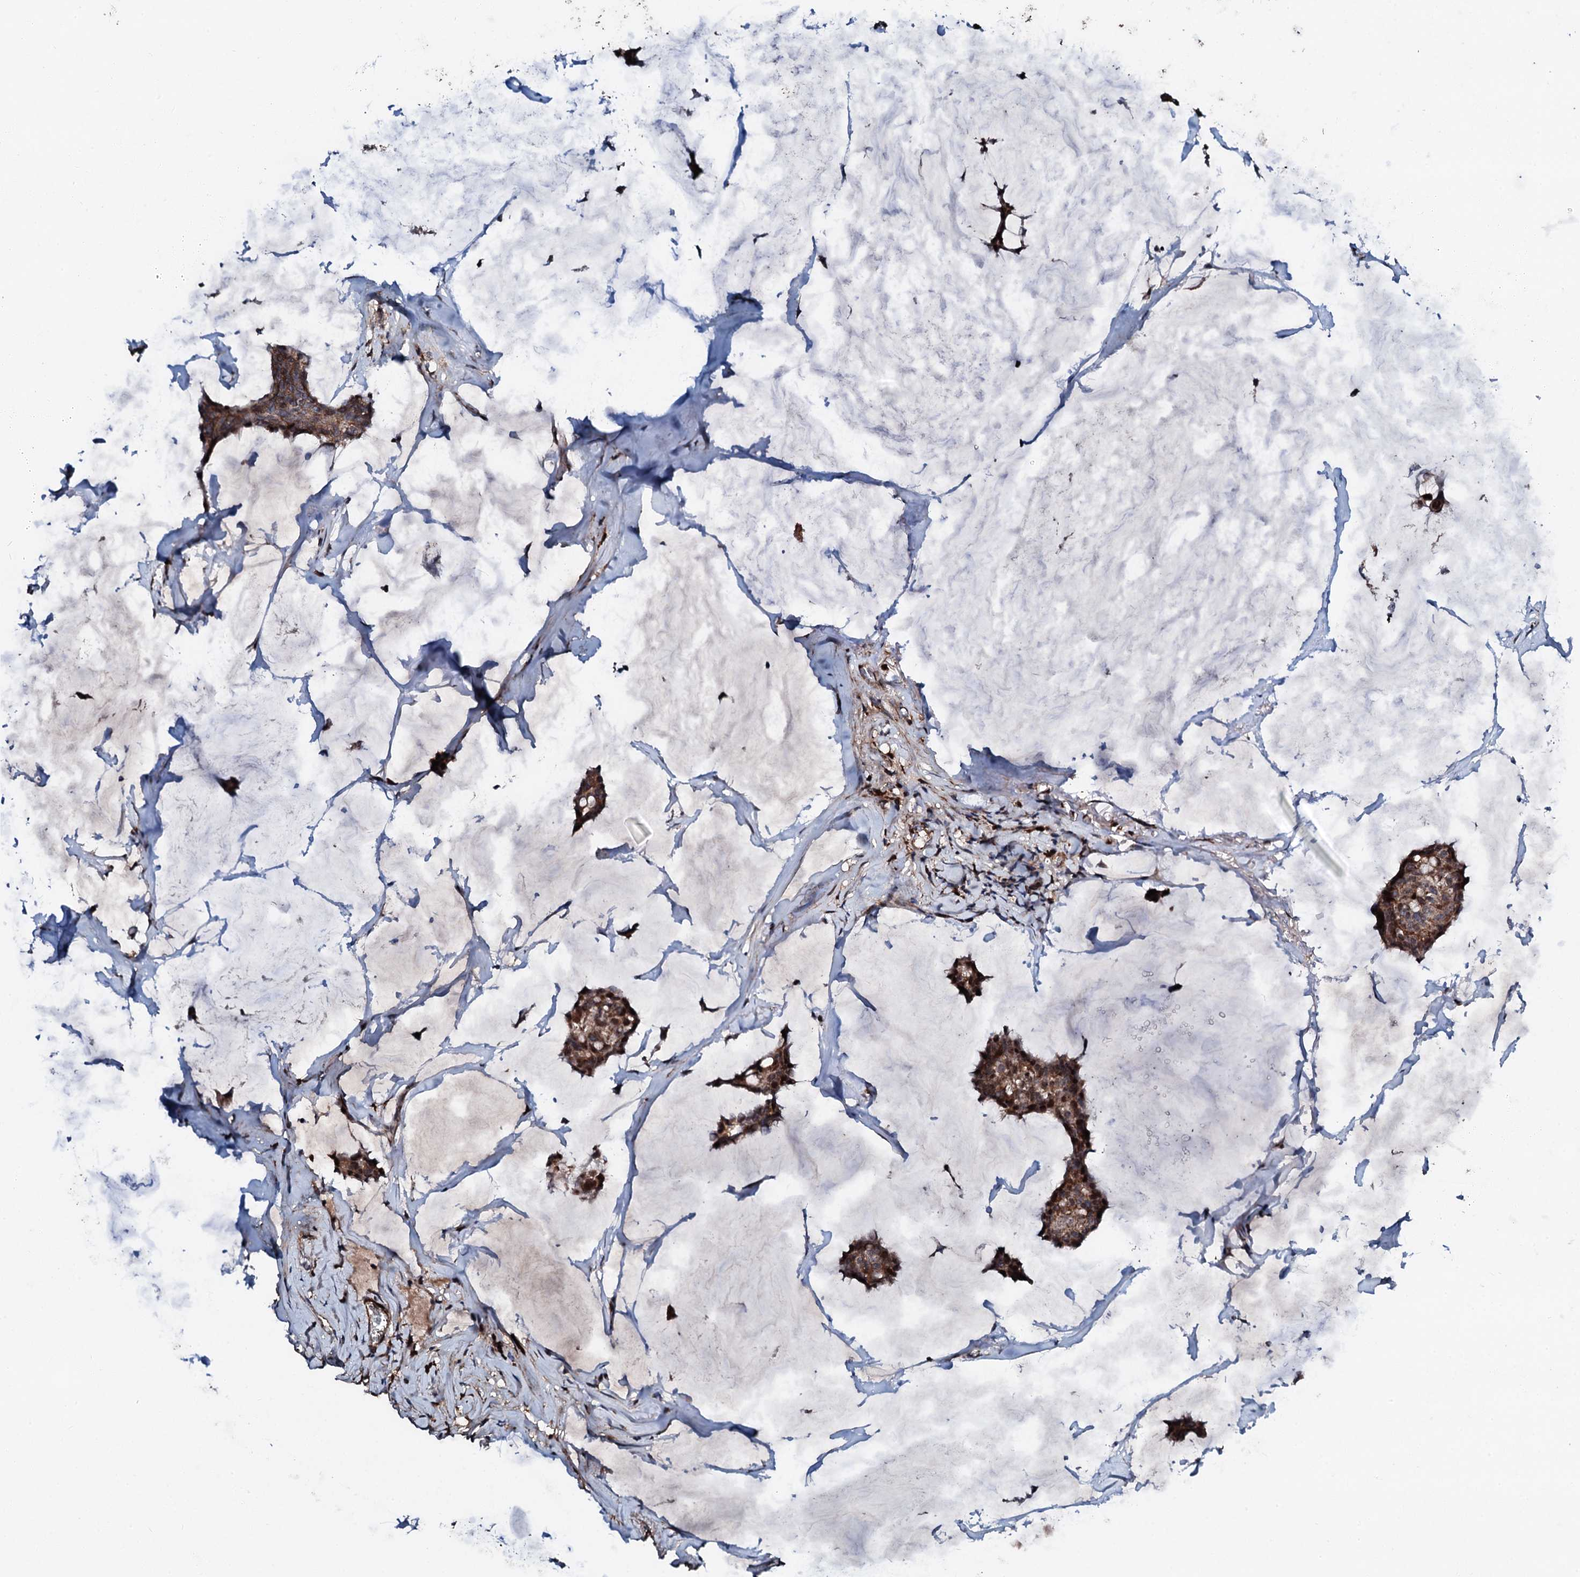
{"staining": {"intensity": "moderate", "quantity": ">75%", "location": "cytoplasmic/membranous,nuclear"}, "tissue": "breast cancer", "cell_type": "Tumor cells", "image_type": "cancer", "snomed": [{"axis": "morphology", "description": "Duct carcinoma"}, {"axis": "topography", "description": "Breast"}], "caption": "Immunohistochemistry (DAB) staining of breast invasive ductal carcinoma demonstrates moderate cytoplasmic/membranous and nuclear protein staining in about >75% of tumor cells.", "gene": "KIF18A", "patient": {"sex": "female", "age": 93}}